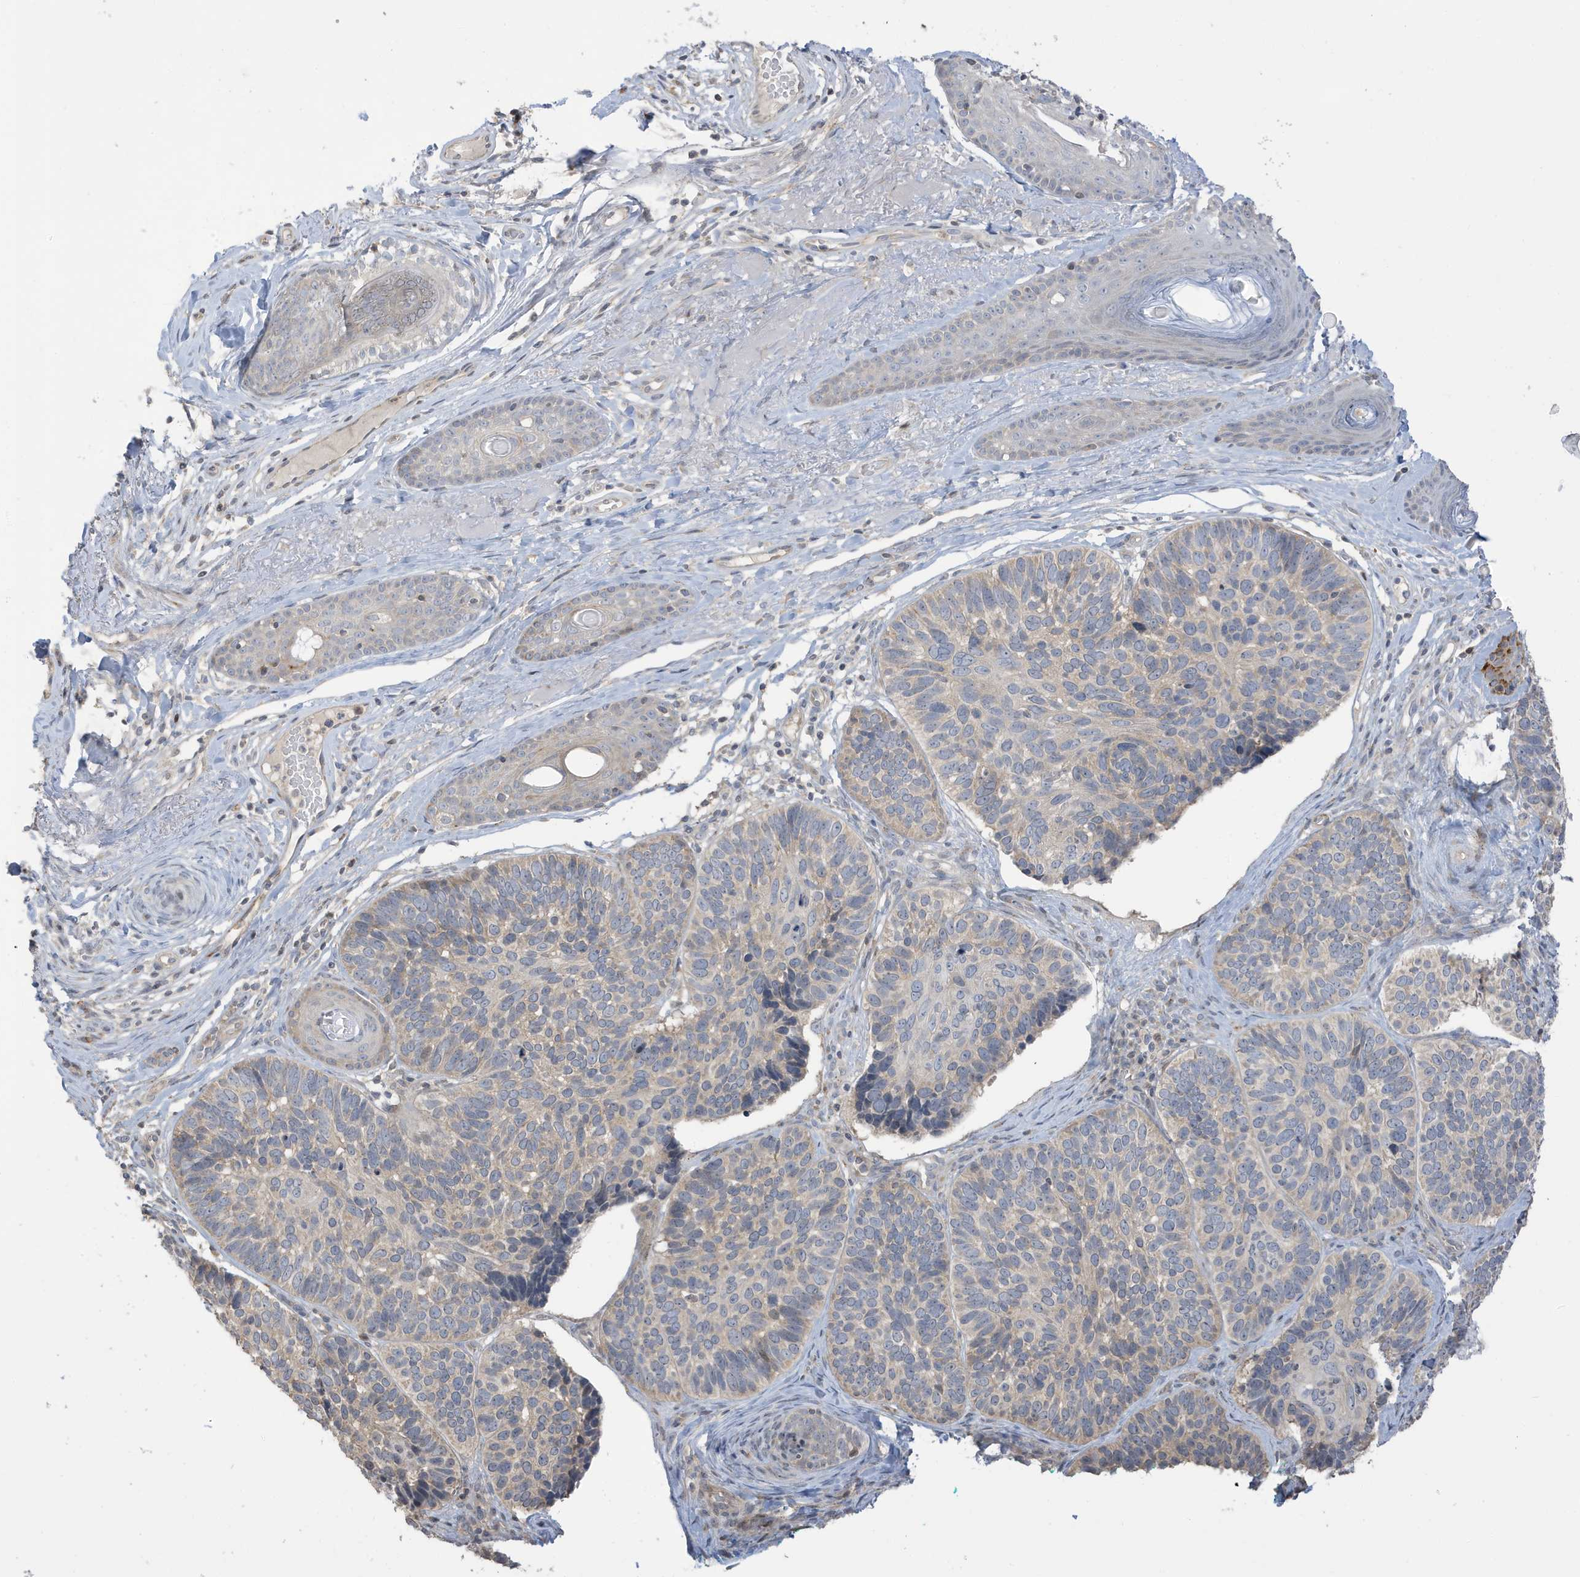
{"staining": {"intensity": "weak", "quantity": "25%-75%", "location": "cytoplasmic/membranous"}, "tissue": "skin cancer", "cell_type": "Tumor cells", "image_type": "cancer", "snomed": [{"axis": "morphology", "description": "Basal cell carcinoma"}, {"axis": "topography", "description": "Skin"}], "caption": "Approximately 25%-75% of tumor cells in basal cell carcinoma (skin) display weak cytoplasmic/membranous protein expression as visualized by brown immunohistochemical staining.", "gene": "TAB3", "patient": {"sex": "male", "age": 62}}